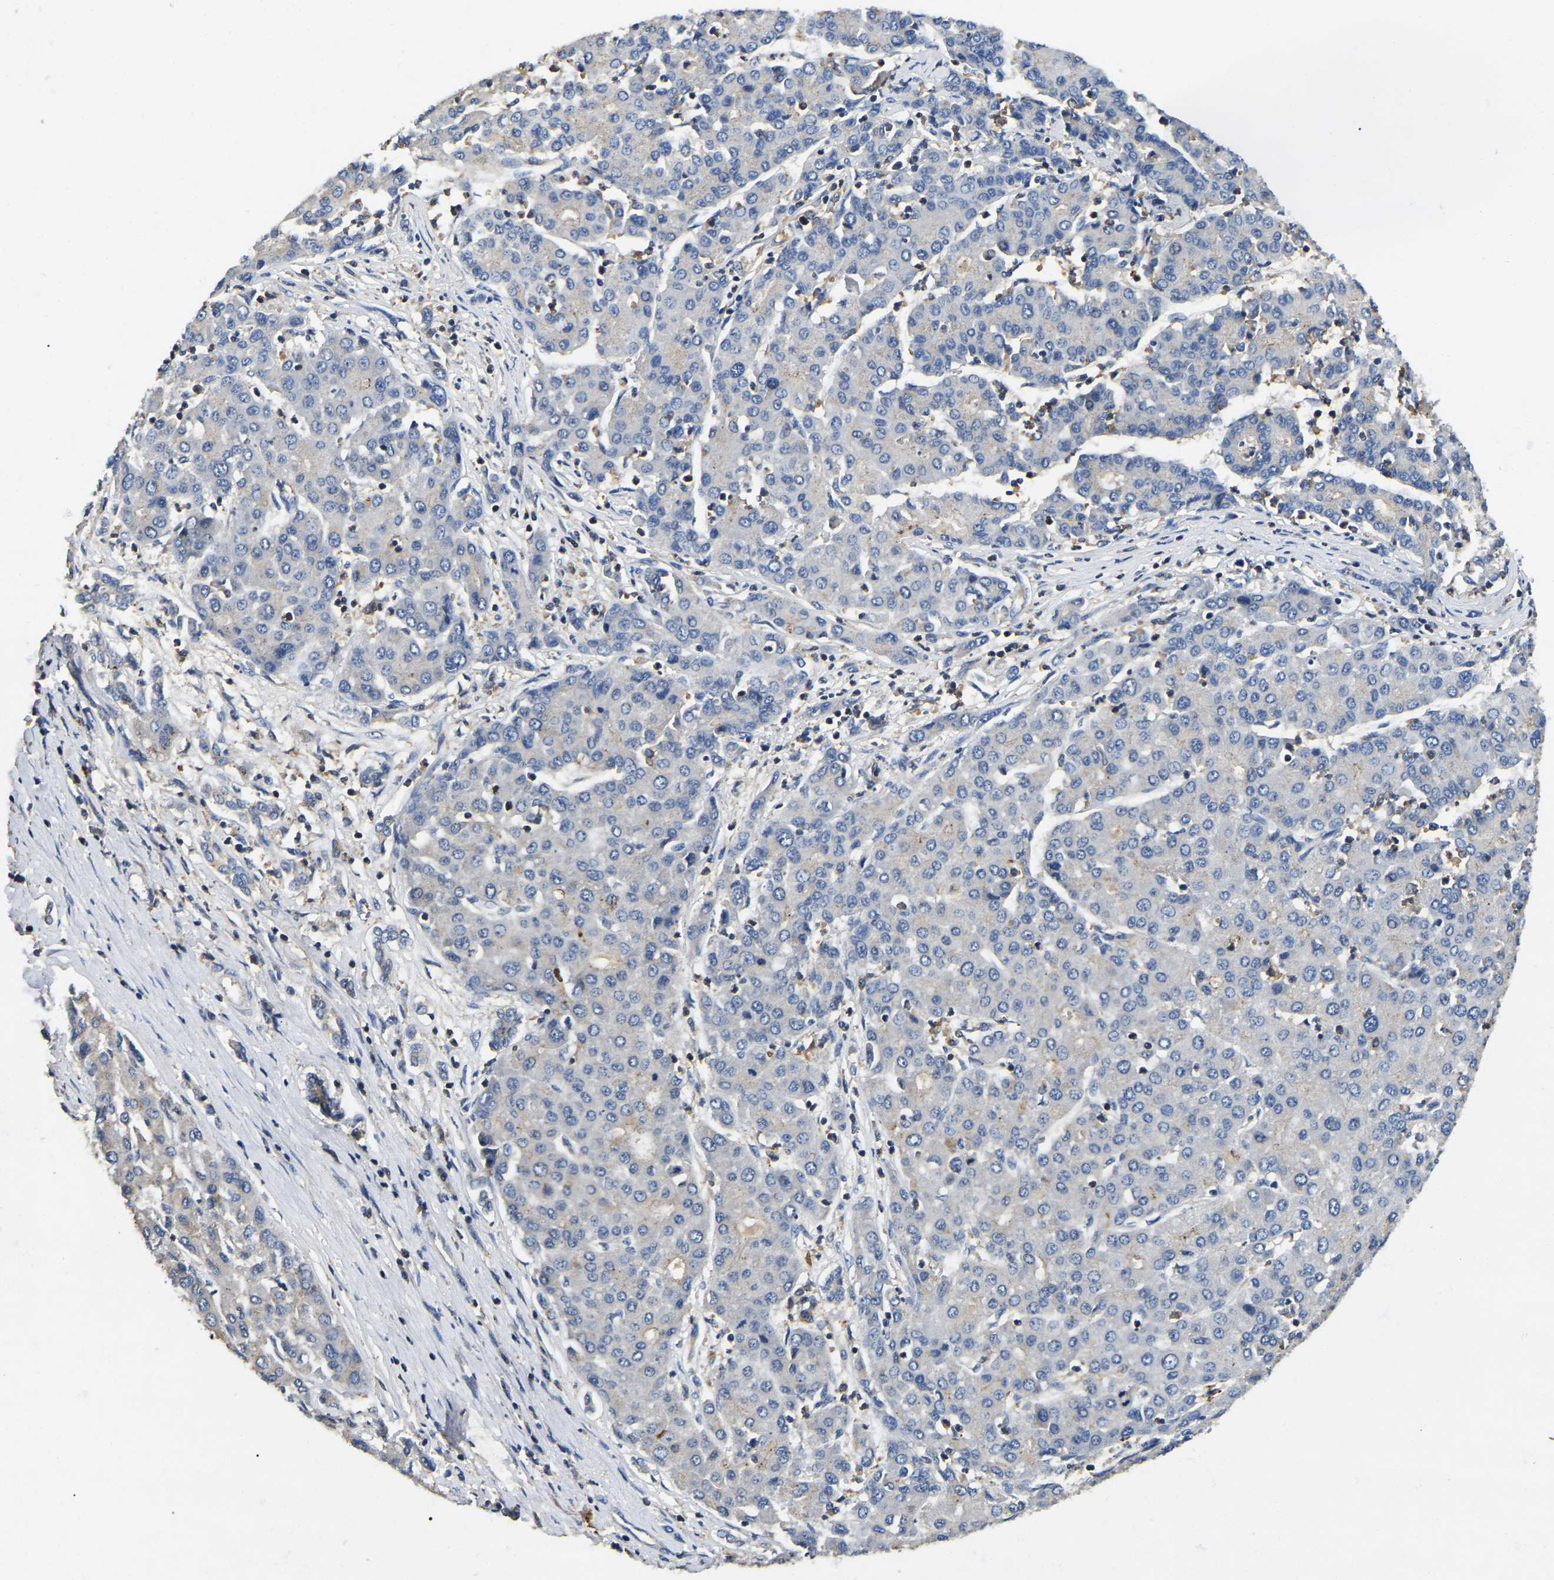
{"staining": {"intensity": "negative", "quantity": "none", "location": "none"}, "tissue": "liver cancer", "cell_type": "Tumor cells", "image_type": "cancer", "snomed": [{"axis": "morphology", "description": "Carcinoma, Hepatocellular, NOS"}, {"axis": "topography", "description": "Liver"}], "caption": "Tumor cells are negative for brown protein staining in liver cancer.", "gene": "SMPD2", "patient": {"sex": "male", "age": 65}}